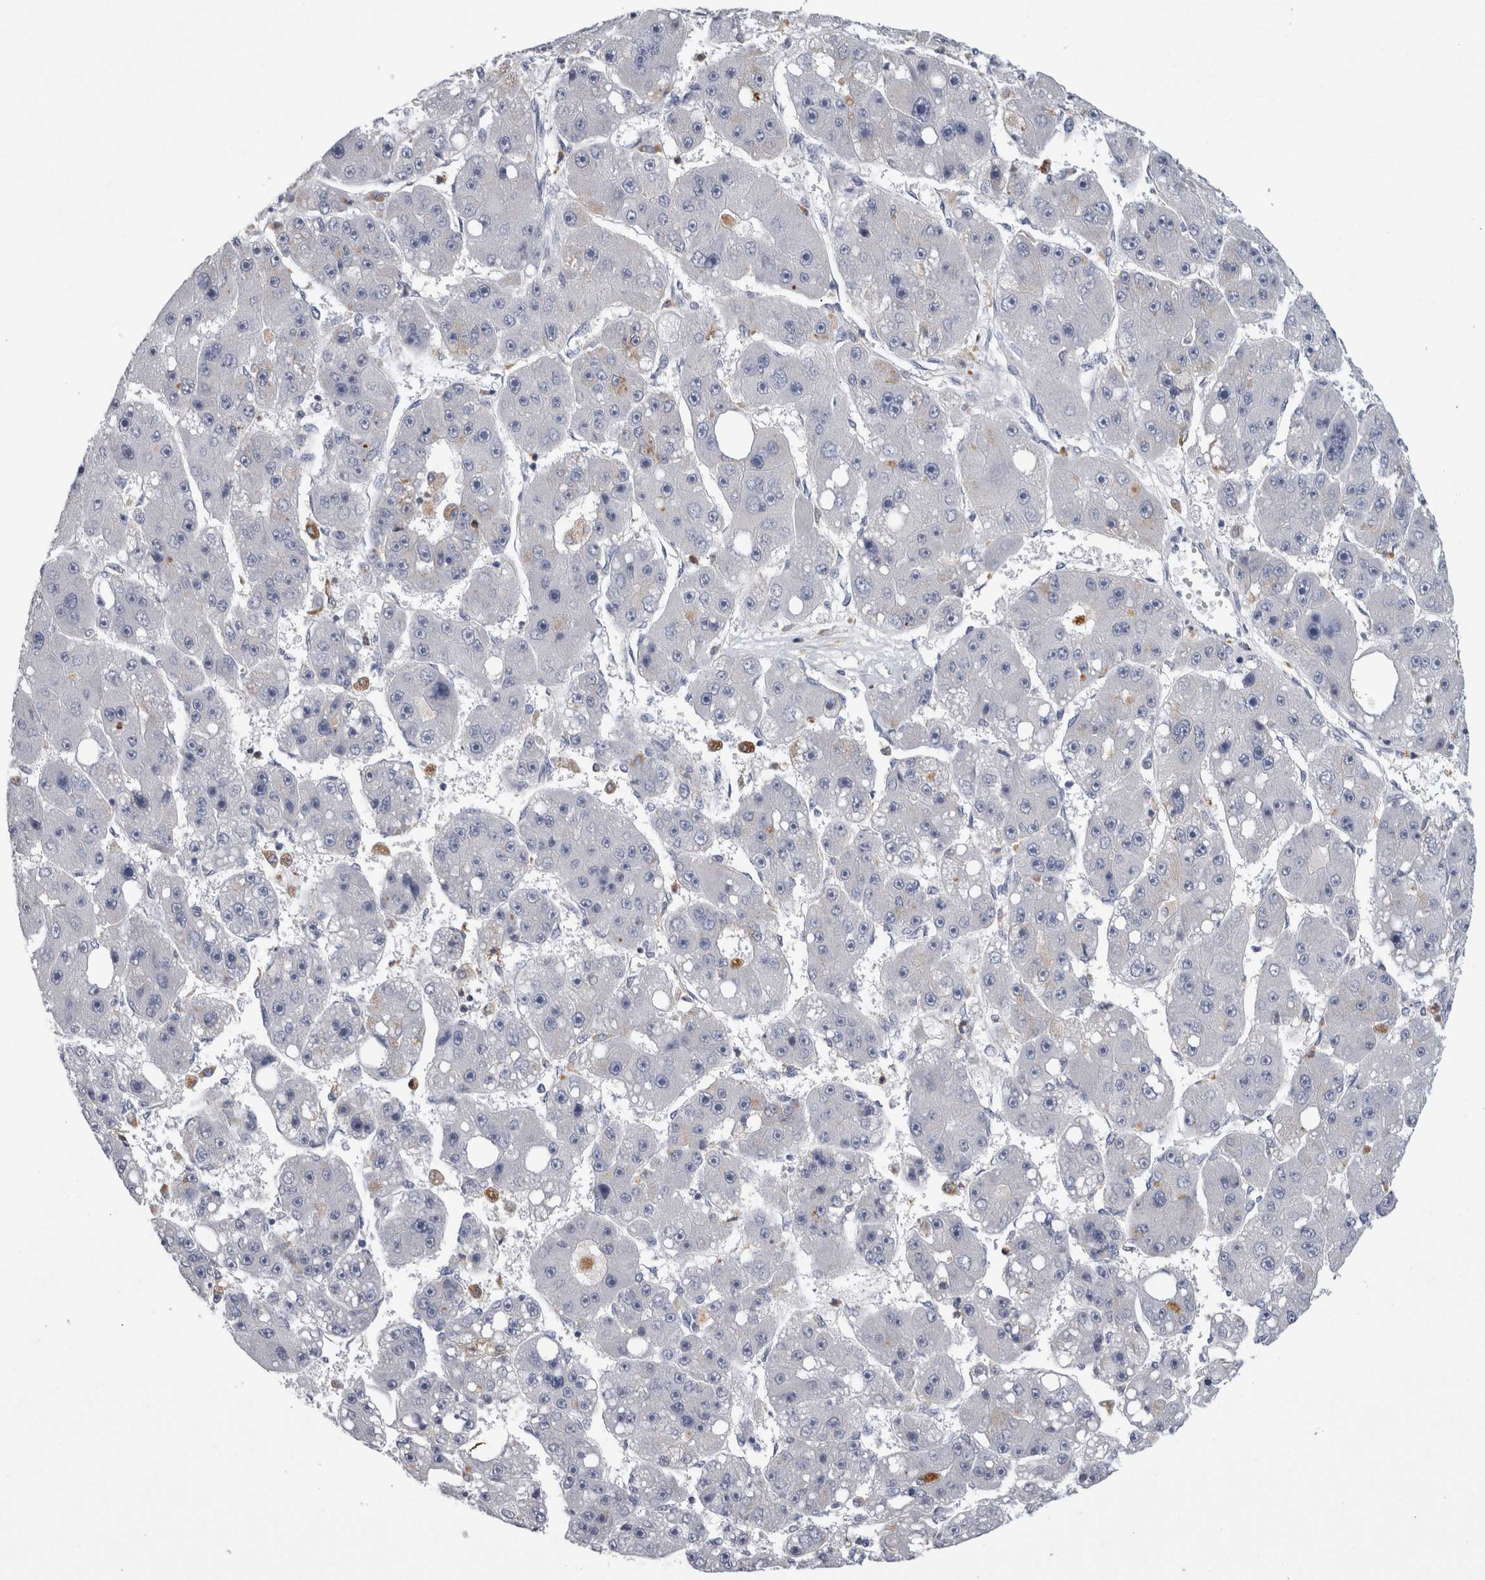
{"staining": {"intensity": "negative", "quantity": "none", "location": "none"}, "tissue": "liver cancer", "cell_type": "Tumor cells", "image_type": "cancer", "snomed": [{"axis": "morphology", "description": "Carcinoma, Hepatocellular, NOS"}, {"axis": "topography", "description": "Liver"}], "caption": "DAB immunohistochemical staining of liver hepatocellular carcinoma demonstrates no significant positivity in tumor cells.", "gene": "CD63", "patient": {"sex": "female", "age": 61}}